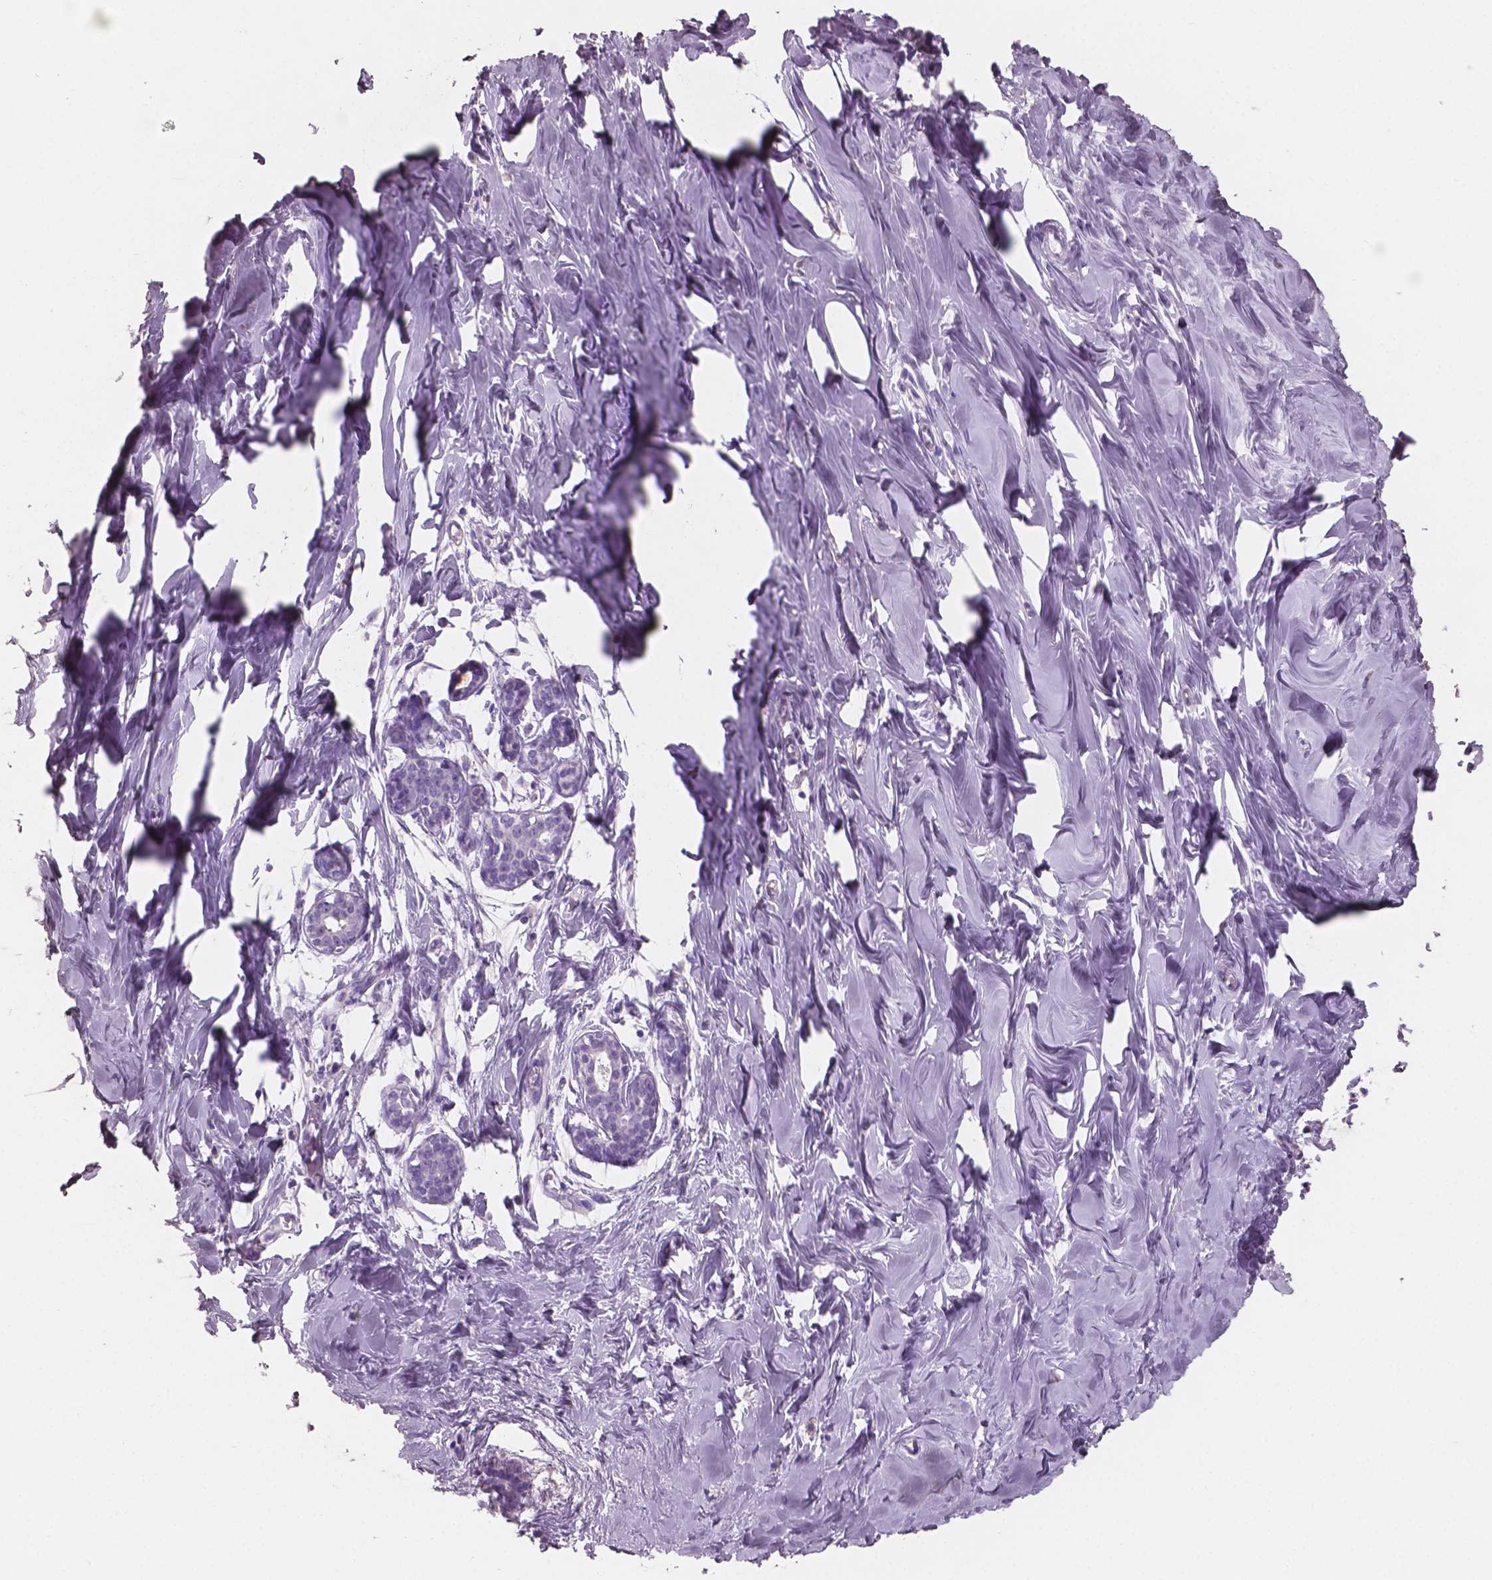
{"staining": {"intensity": "negative", "quantity": "none", "location": "none"}, "tissue": "breast", "cell_type": "Adipocytes", "image_type": "normal", "snomed": [{"axis": "morphology", "description": "Normal tissue, NOS"}, {"axis": "topography", "description": "Breast"}], "caption": "IHC image of normal human breast stained for a protein (brown), which shows no staining in adipocytes. (DAB (3,3'-diaminobenzidine) immunohistochemistry with hematoxylin counter stain).", "gene": "SBSN", "patient": {"sex": "female", "age": 27}}